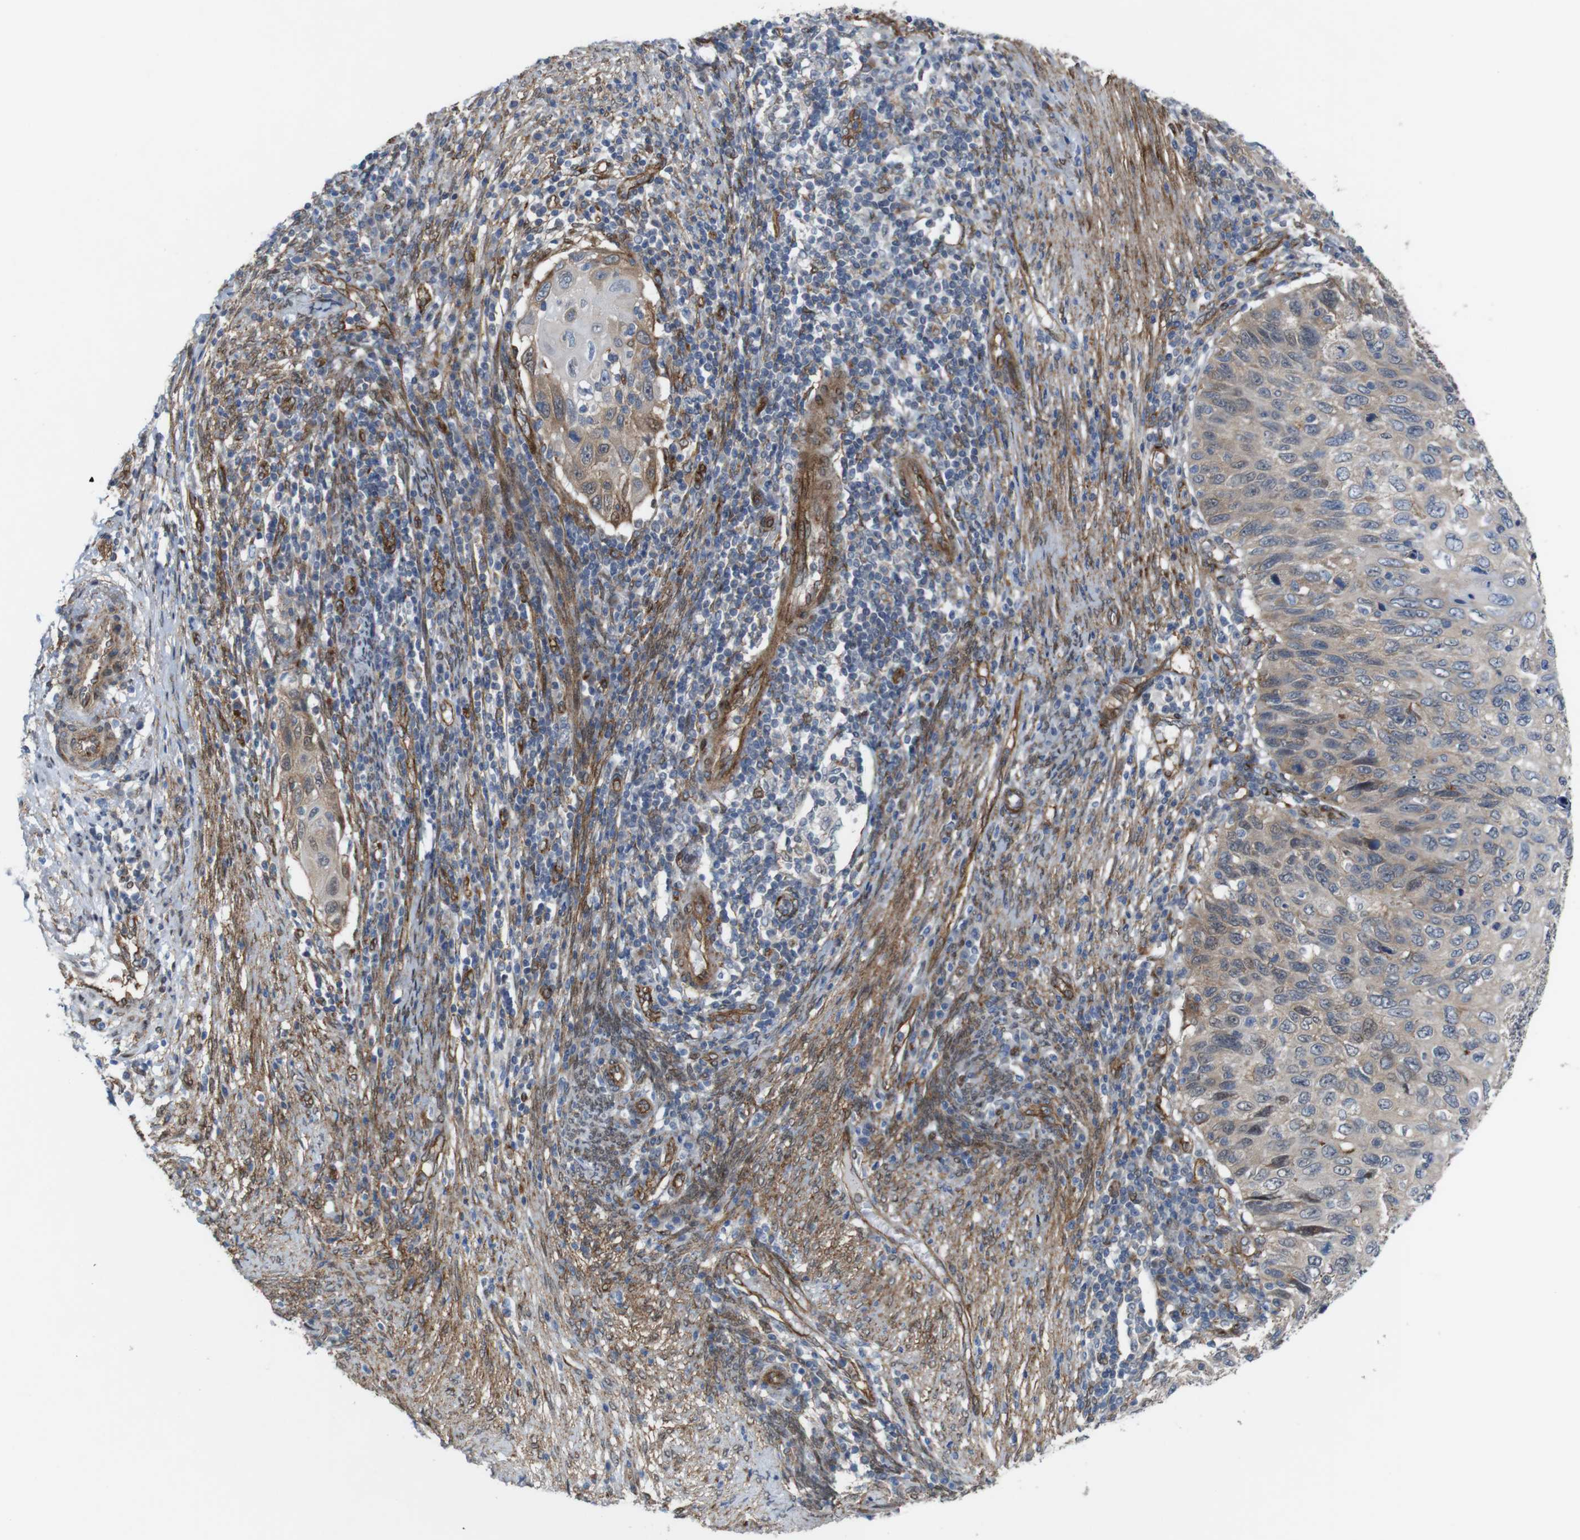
{"staining": {"intensity": "weak", "quantity": ">75%", "location": "cytoplasmic/membranous"}, "tissue": "cervical cancer", "cell_type": "Tumor cells", "image_type": "cancer", "snomed": [{"axis": "morphology", "description": "Squamous cell carcinoma, NOS"}, {"axis": "topography", "description": "Cervix"}], "caption": "Immunohistochemical staining of human cervical squamous cell carcinoma shows low levels of weak cytoplasmic/membranous staining in approximately >75% of tumor cells.", "gene": "PTGER4", "patient": {"sex": "female", "age": 70}}